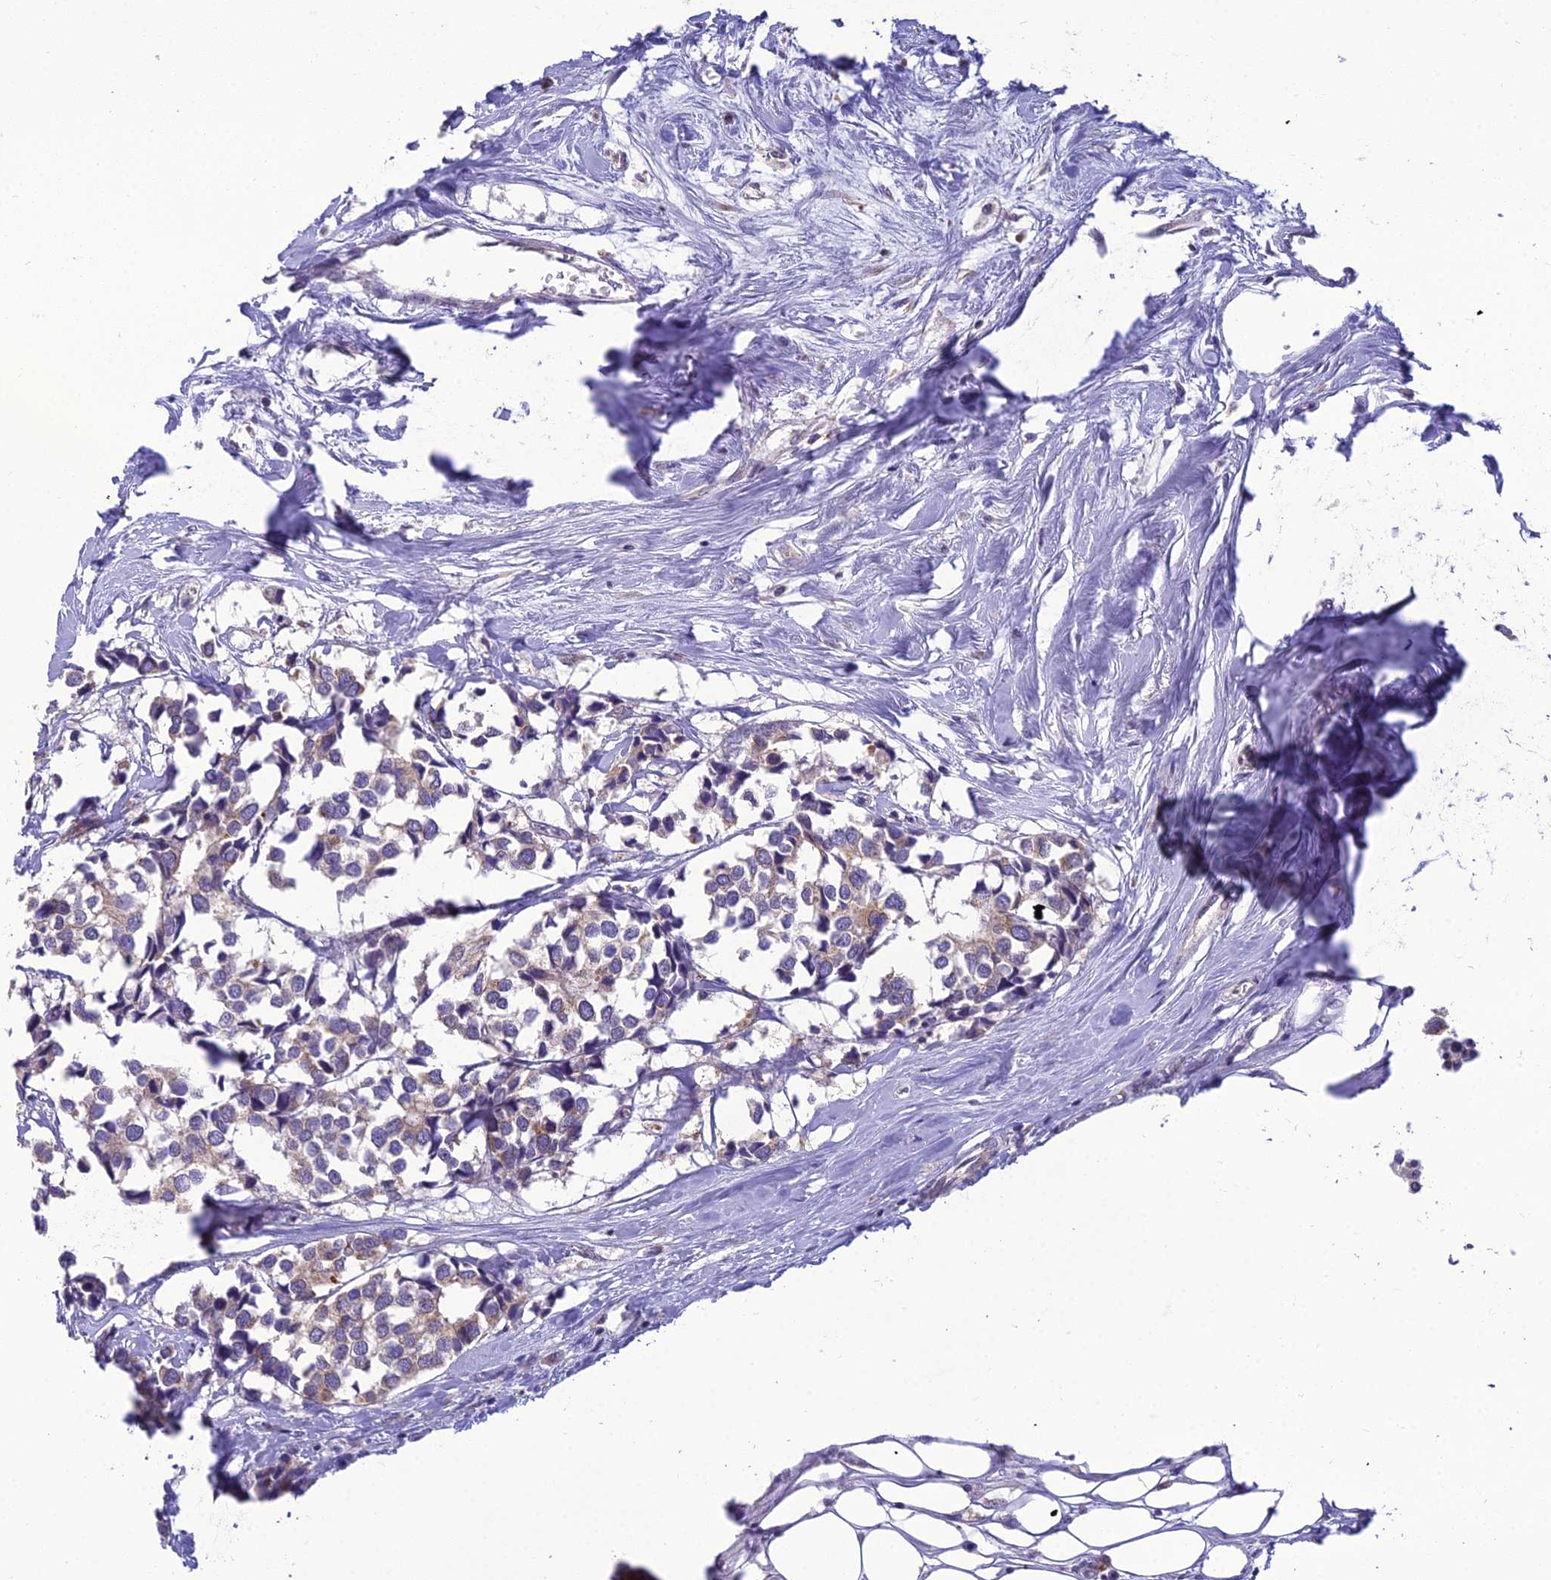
{"staining": {"intensity": "weak", "quantity": ">75%", "location": "cytoplasmic/membranous"}, "tissue": "breast cancer", "cell_type": "Tumor cells", "image_type": "cancer", "snomed": [{"axis": "morphology", "description": "Duct carcinoma"}, {"axis": "topography", "description": "Breast"}], "caption": "Immunohistochemistry (DAB) staining of breast infiltrating ductal carcinoma demonstrates weak cytoplasmic/membranous protein positivity in approximately >75% of tumor cells. (DAB IHC, brown staining for protein, blue staining for nuclei).", "gene": "GOLPH3", "patient": {"sex": "female", "age": 83}}